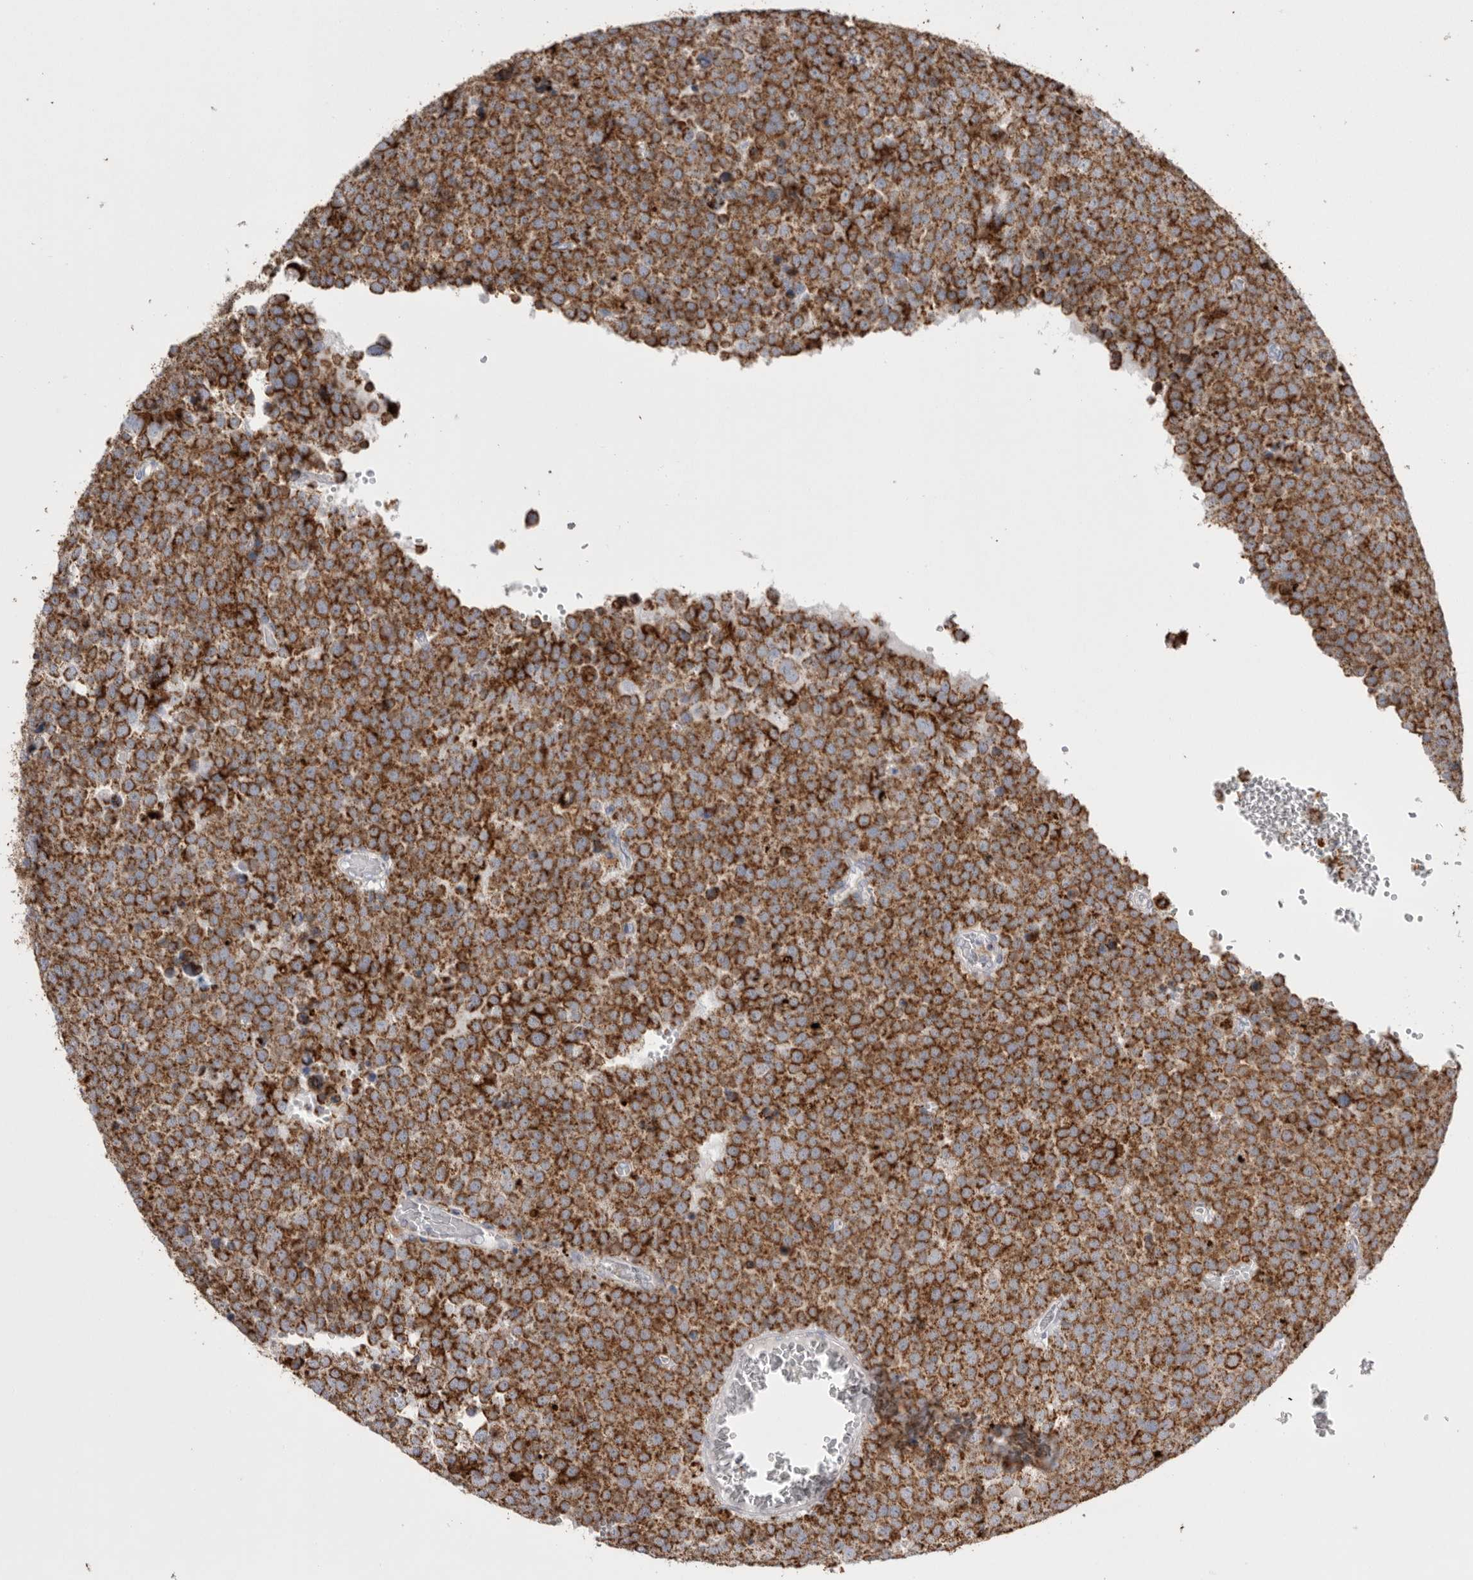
{"staining": {"intensity": "strong", "quantity": ">75%", "location": "cytoplasmic/membranous"}, "tissue": "testis cancer", "cell_type": "Tumor cells", "image_type": "cancer", "snomed": [{"axis": "morphology", "description": "Seminoma, NOS"}, {"axis": "topography", "description": "Testis"}], "caption": "A brown stain labels strong cytoplasmic/membranous positivity of a protein in testis cancer (seminoma) tumor cells. (DAB (3,3'-diaminobenzidine) IHC with brightfield microscopy, high magnification).", "gene": "VDAC3", "patient": {"sex": "male", "age": 71}}